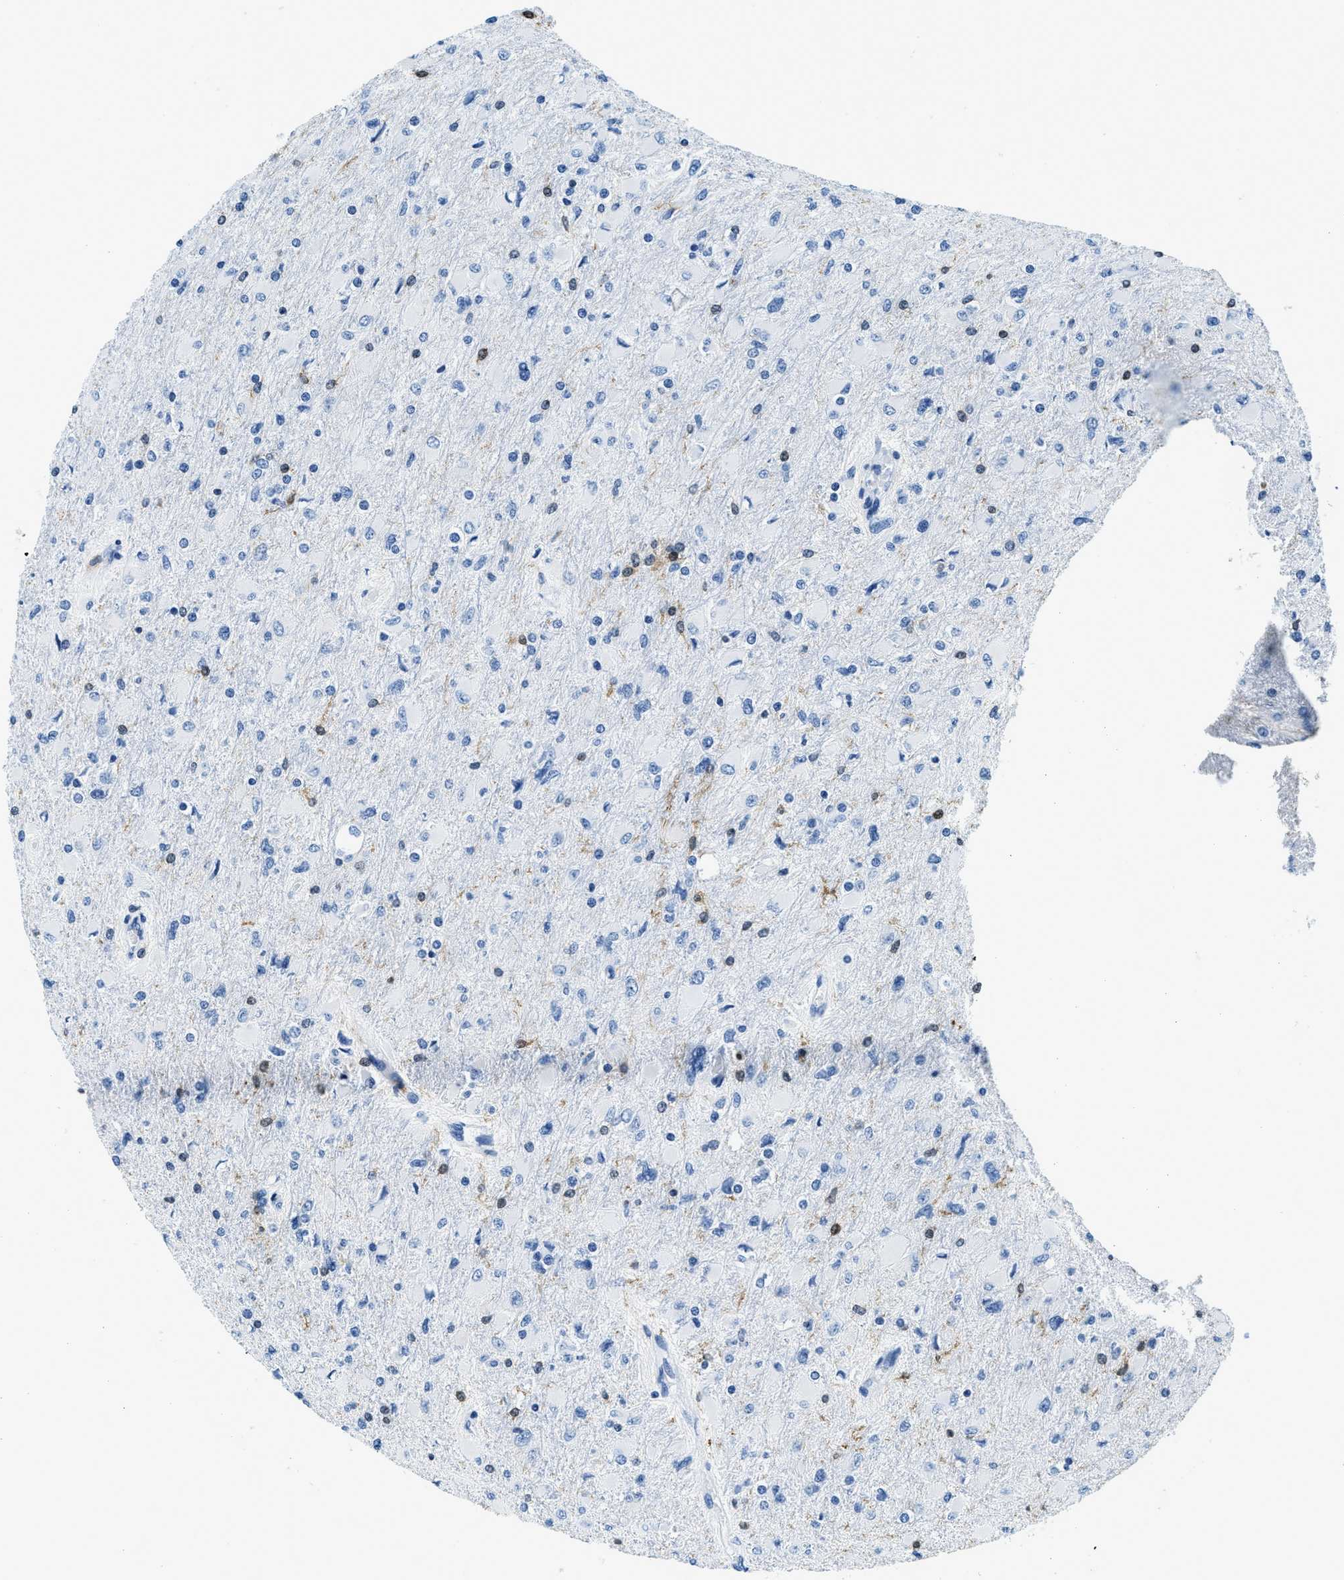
{"staining": {"intensity": "negative", "quantity": "none", "location": "none"}, "tissue": "glioma", "cell_type": "Tumor cells", "image_type": "cancer", "snomed": [{"axis": "morphology", "description": "Glioma, malignant, High grade"}, {"axis": "topography", "description": "Cerebral cortex"}], "caption": "This is a histopathology image of immunohistochemistry (IHC) staining of glioma, which shows no expression in tumor cells.", "gene": "CAPG", "patient": {"sex": "female", "age": 36}}